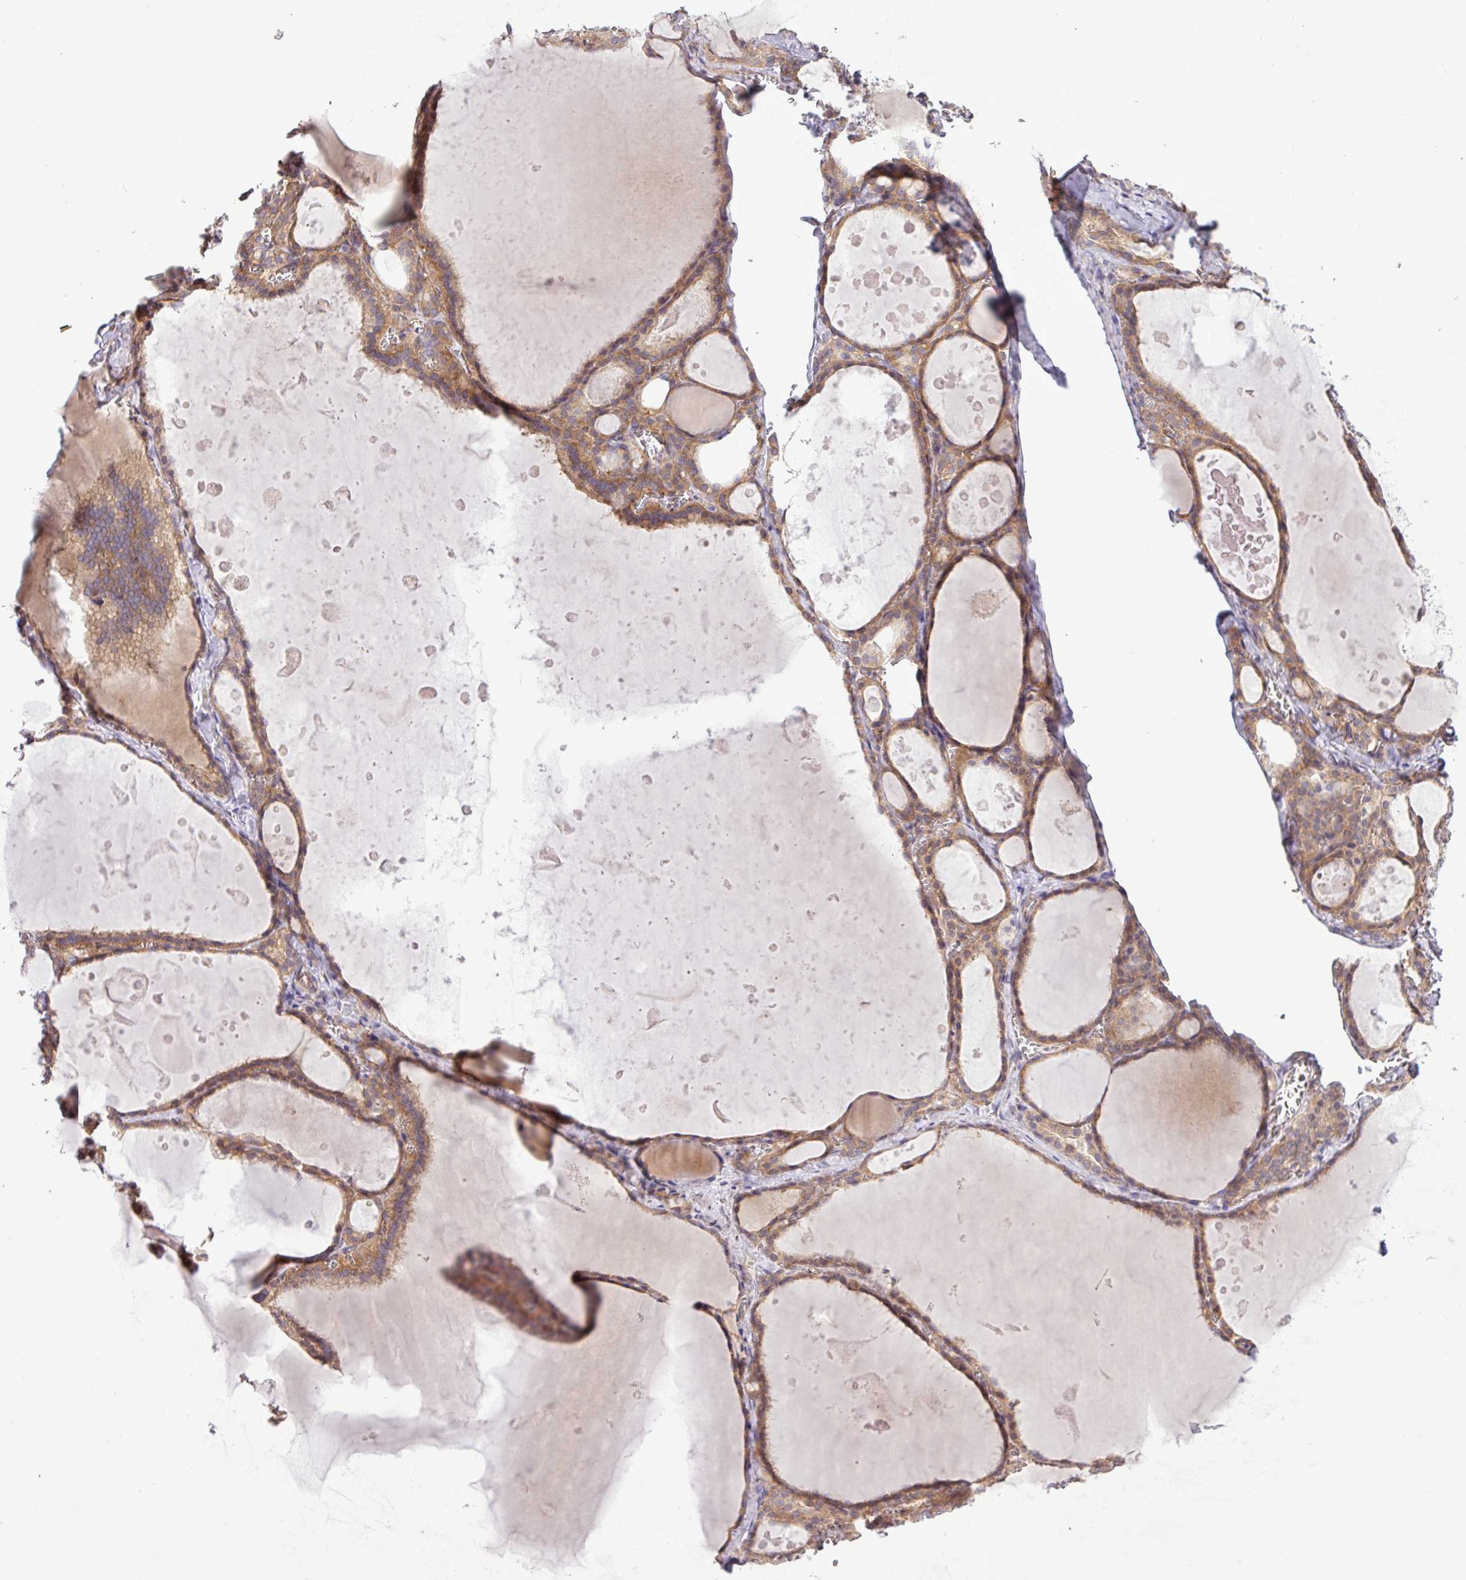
{"staining": {"intensity": "moderate", "quantity": ">75%", "location": "cytoplasmic/membranous"}, "tissue": "thyroid gland", "cell_type": "Glandular cells", "image_type": "normal", "snomed": [{"axis": "morphology", "description": "Normal tissue, NOS"}, {"axis": "topography", "description": "Thyroid gland"}], "caption": "Immunohistochemistry photomicrograph of benign human thyroid gland stained for a protein (brown), which demonstrates medium levels of moderate cytoplasmic/membranous expression in about >75% of glandular cells.", "gene": "FAM222B", "patient": {"sex": "male", "age": 56}}